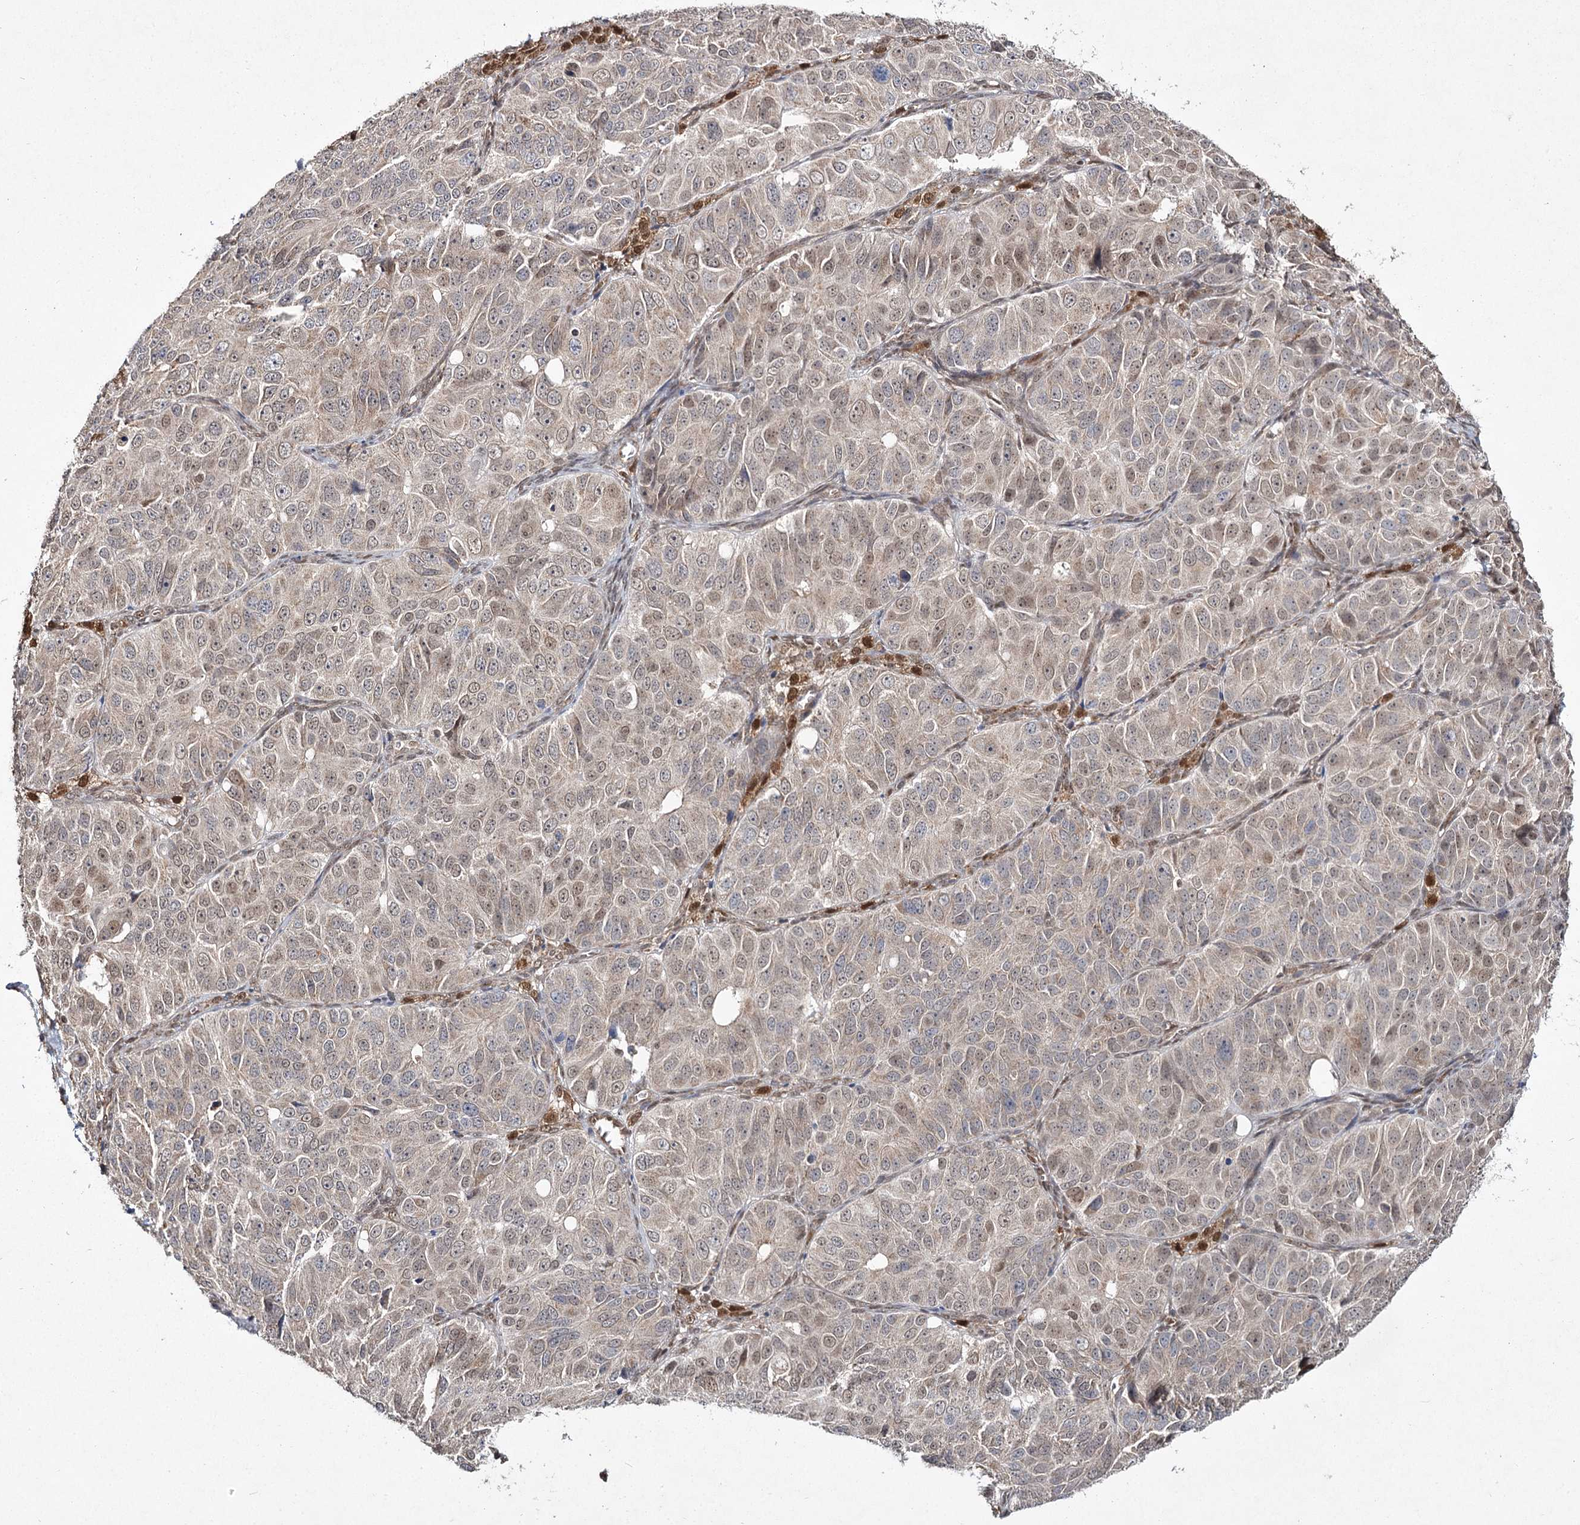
{"staining": {"intensity": "weak", "quantity": "<25%", "location": "nuclear"}, "tissue": "ovarian cancer", "cell_type": "Tumor cells", "image_type": "cancer", "snomed": [{"axis": "morphology", "description": "Carcinoma, endometroid"}, {"axis": "topography", "description": "Ovary"}], "caption": "This is a micrograph of IHC staining of ovarian cancer, which shows no expression in tumor cells.", "gene": "TRNT1", "patient": {"sex": "female", "age": 51}}